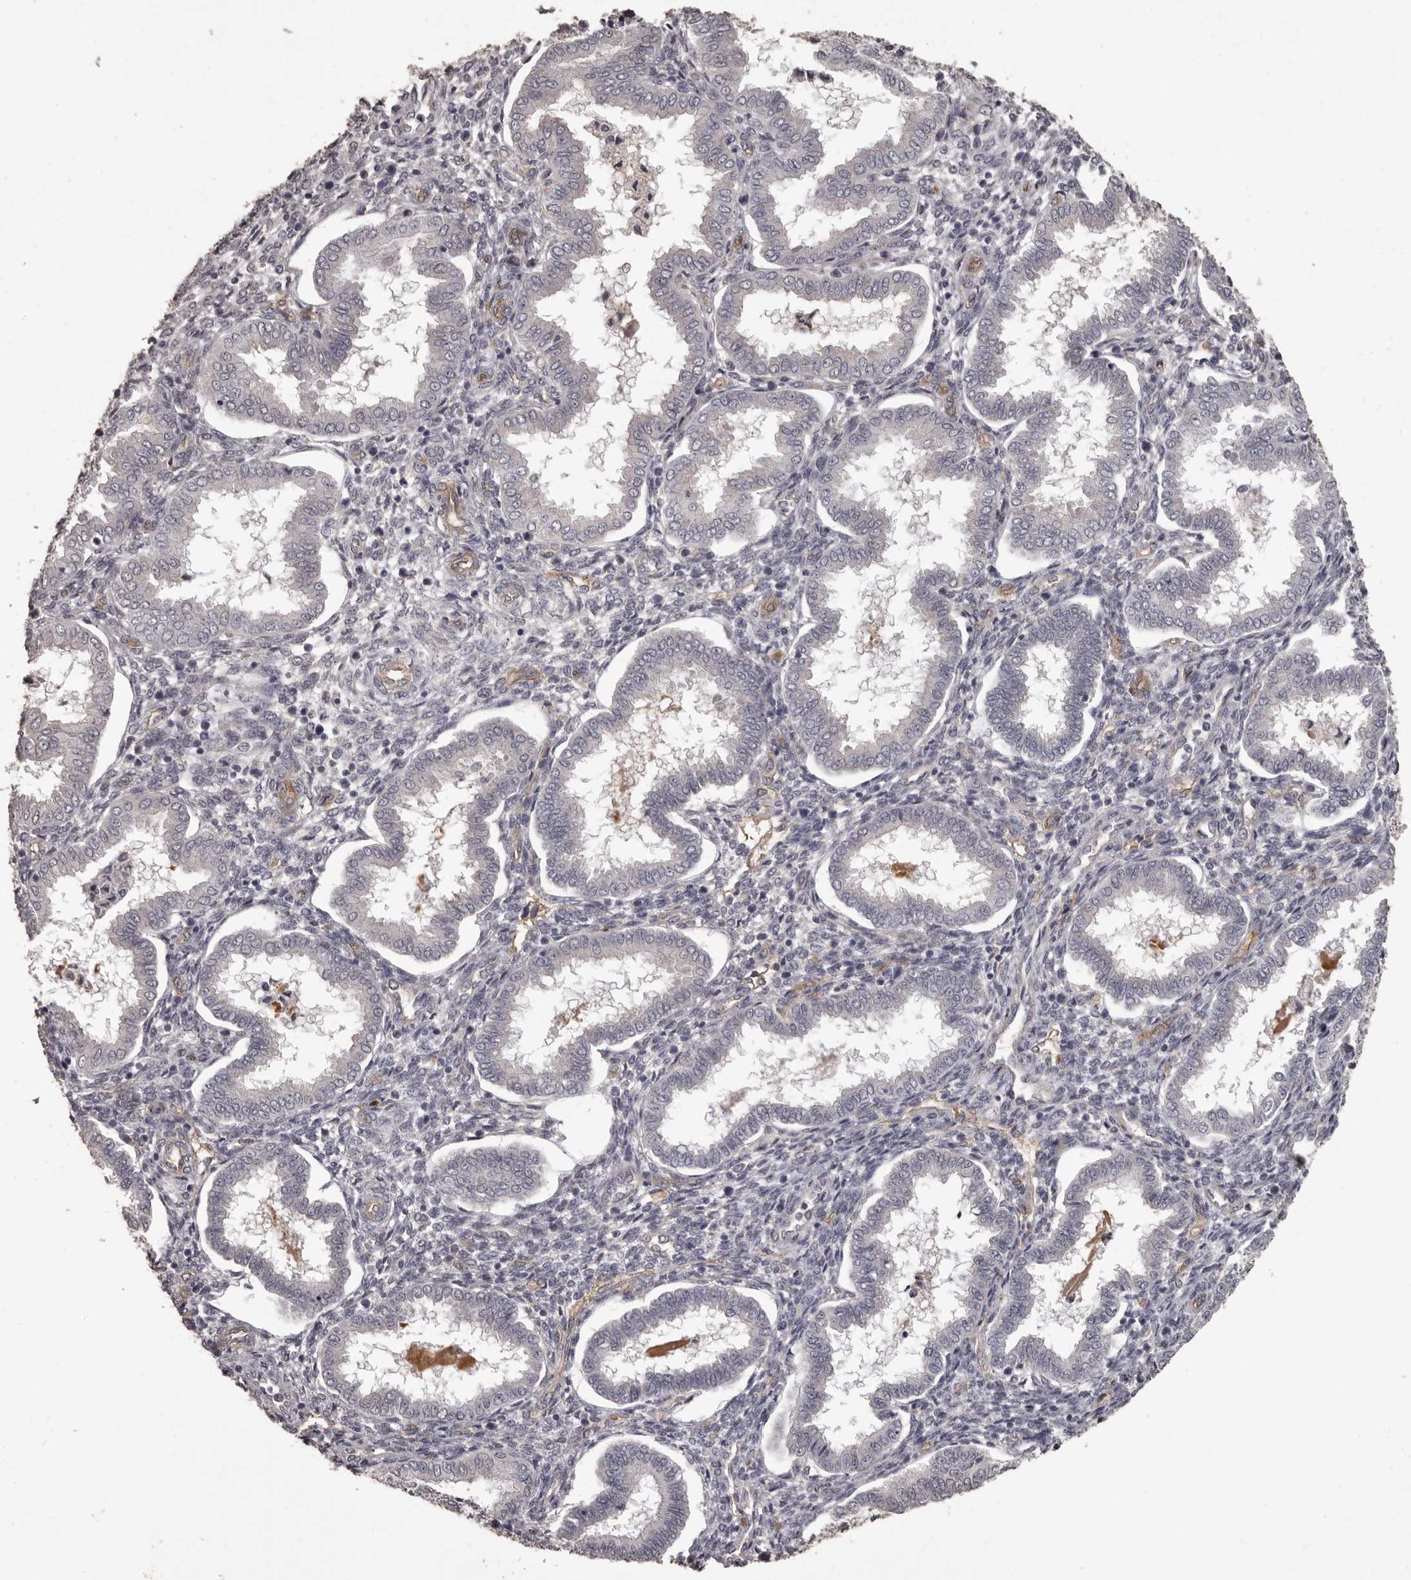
{"staining": {"intensity": "negative", "quantity": "none", "location": "none"}, "tissue": "endometrium", "cell_type": "Cells in endometrial stroma", "image_type": "normal", "snomed": [{"axis": "morphology", "description": "Normal tissue, NOS"}, {"axis": "topography", "description": "Endometrium"}], "caption": "High power microscopy micrograph of an IHC histopathology image of unremarkable endometrium, revealing no significant positivity in cells in endometrial stroma.", "gene": "GPR78", "patient": {"sex": "female", "age": 24}}